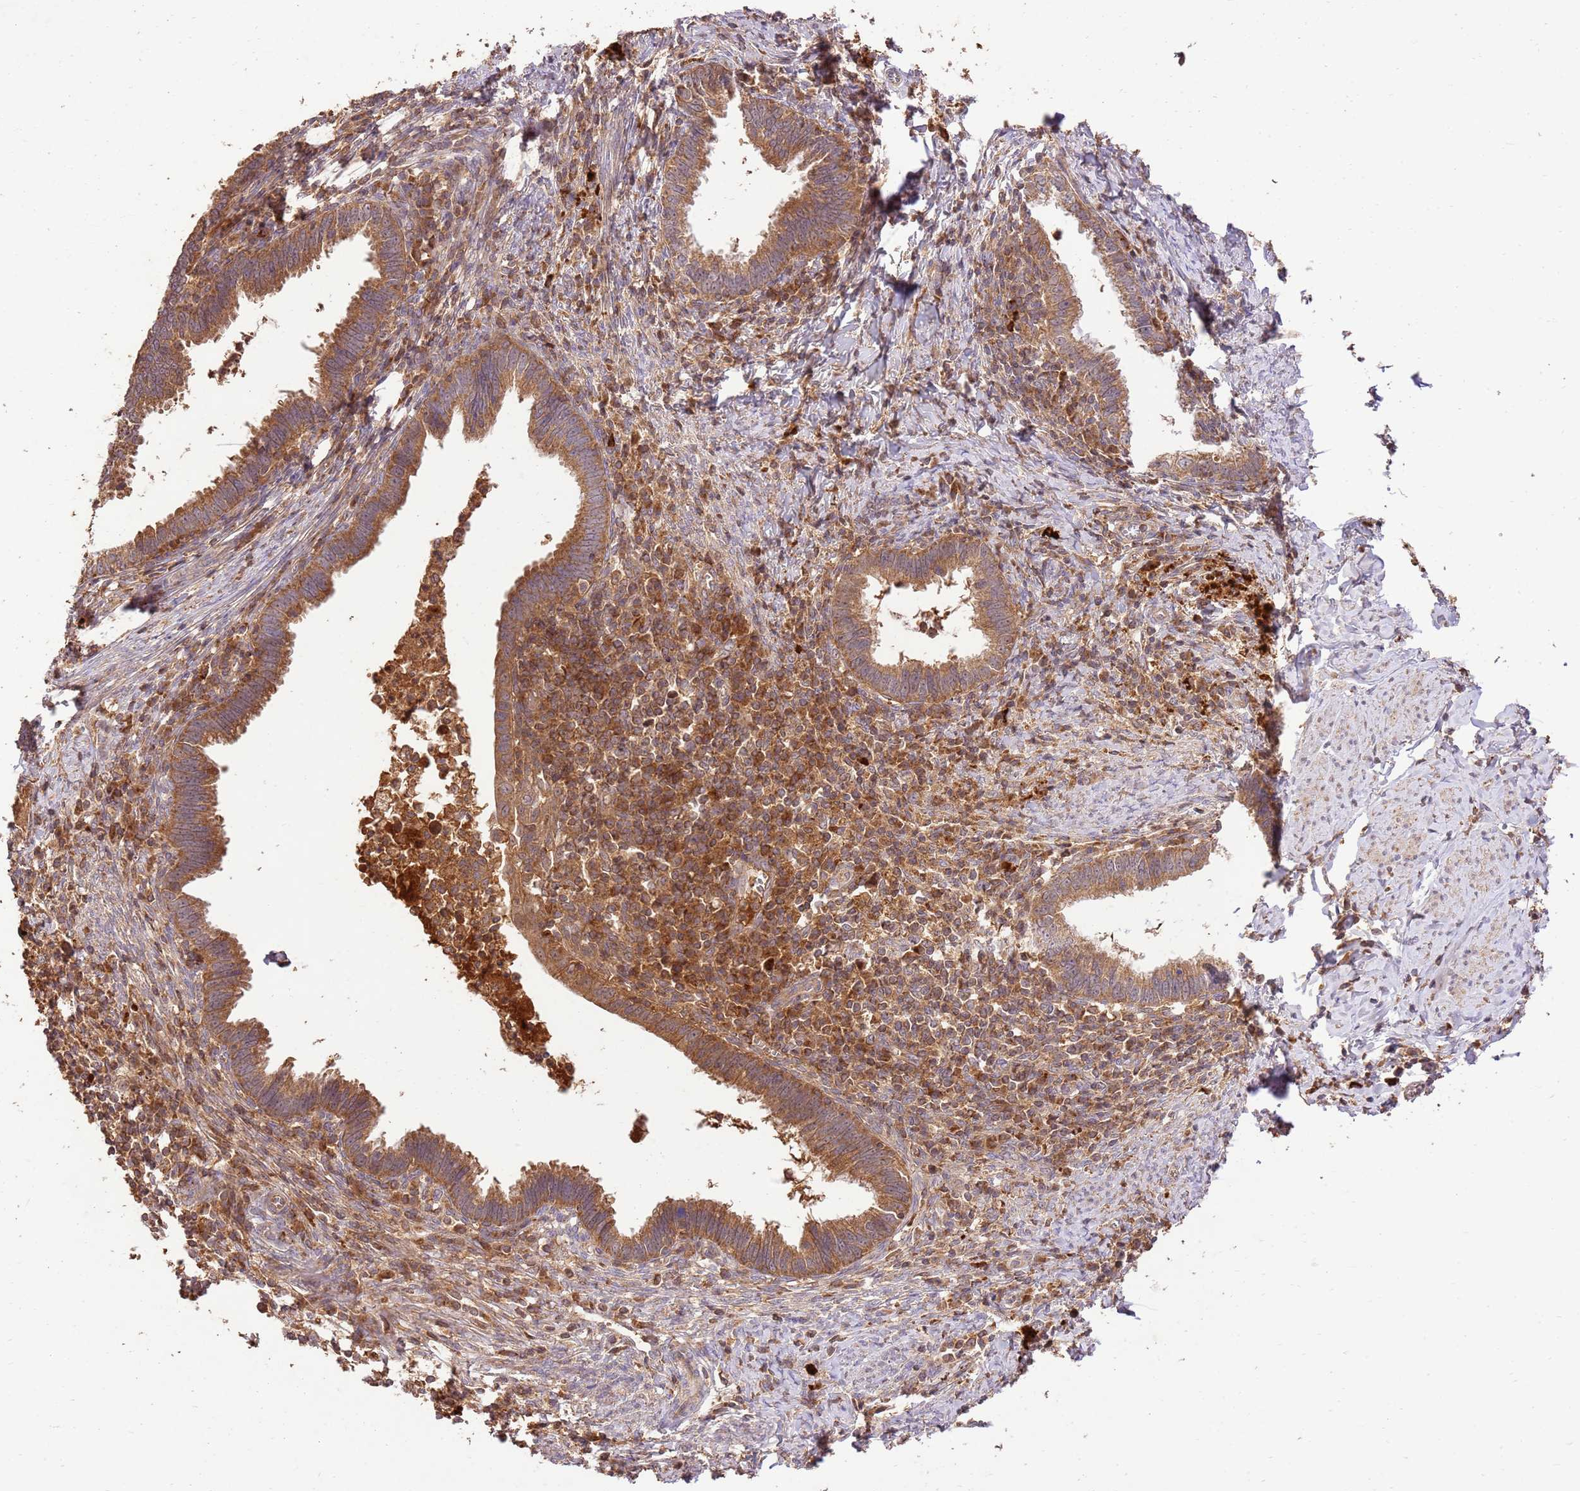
{"staining": {"intensity": "moderate", "quantity": ">75%", "location": "cytoplasmic/membranous"}, "tissue": "cervical cancer", "cell_type": "Tumor cells", "image_type": "cancer", "snomed": [{"axis": "morphology", "description": "Adenocarcinoma, NOS"}, {"axis": "topography", "description": "Cervix"}], "caption": "The histopathology image reveals staining of cervical cancer, revealing moderate cytoplasmic/membranous protein positivity (brown color) within tumor cells. The staining was performed using DAB (3,3'-diaminobenzidine), with brown indicating positive protein expression. Nuclei are stained blue with hematoxylin.", "gene": "LRRC28", "patient": {"sex": "female", "age": 36}}